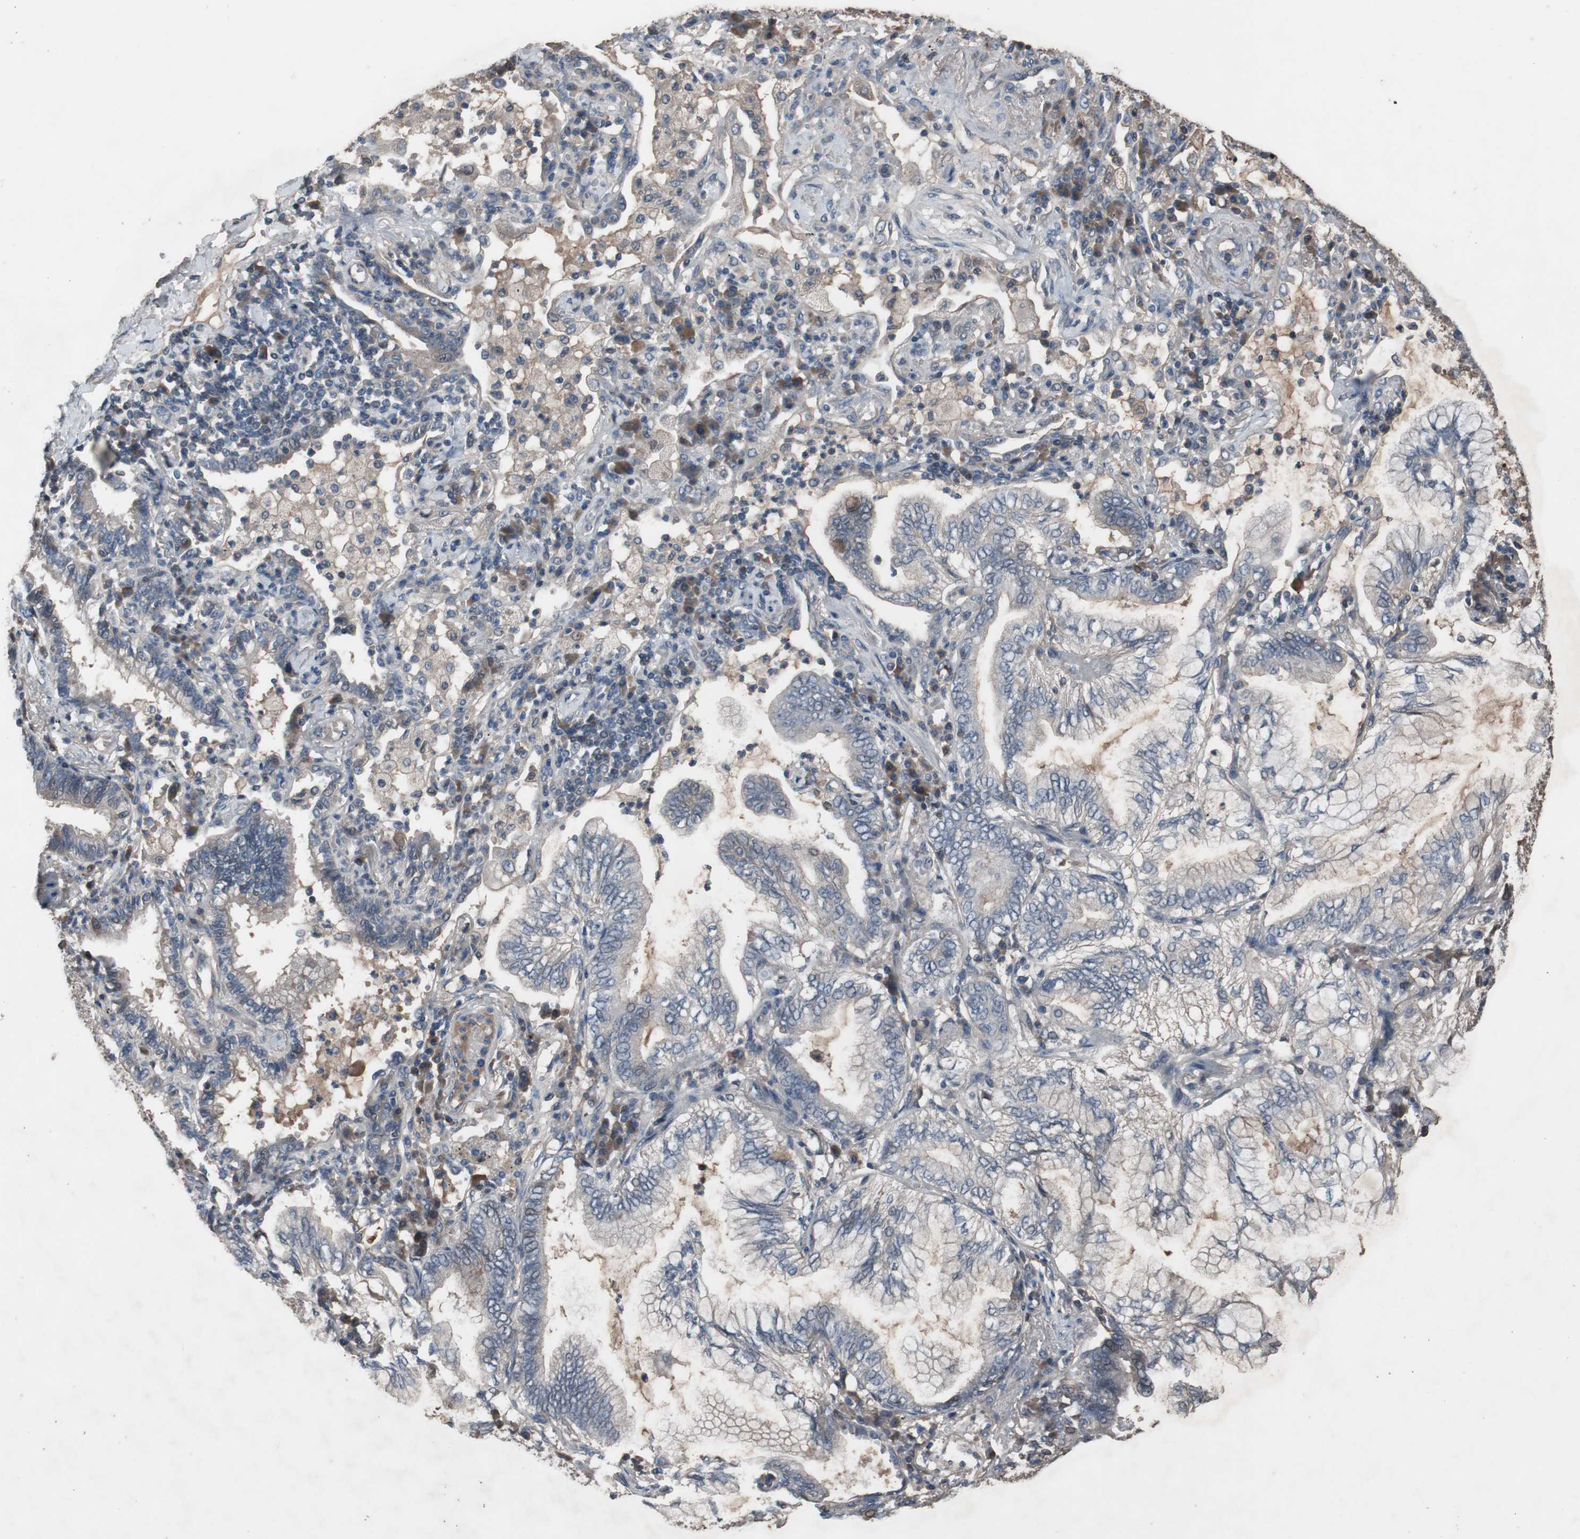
{"staining": {"intensity": "weak", "quantity": ">75%", "location": "cytoplasmic/membranous"}, "tissue": "lung cancer", "cell_type": "Tumor cells", "image_type": "cancer", "snomed": [{"axis": "morphology", "description": "Normal tissue, NOS"}, {"axis": "morphology", "description": "Adenocarcinoma, NOS"}, {"axis": "topography", "description": "Bronchus"}, {"axis": "topography", "description": "Lung"}], "caption": "Human lung cancer (adenocarcinoma) stained with a protein marker reveals weak staining in tumor cells.", "gene": "NSF", "patient": {"sex": "female", "age": 70}}